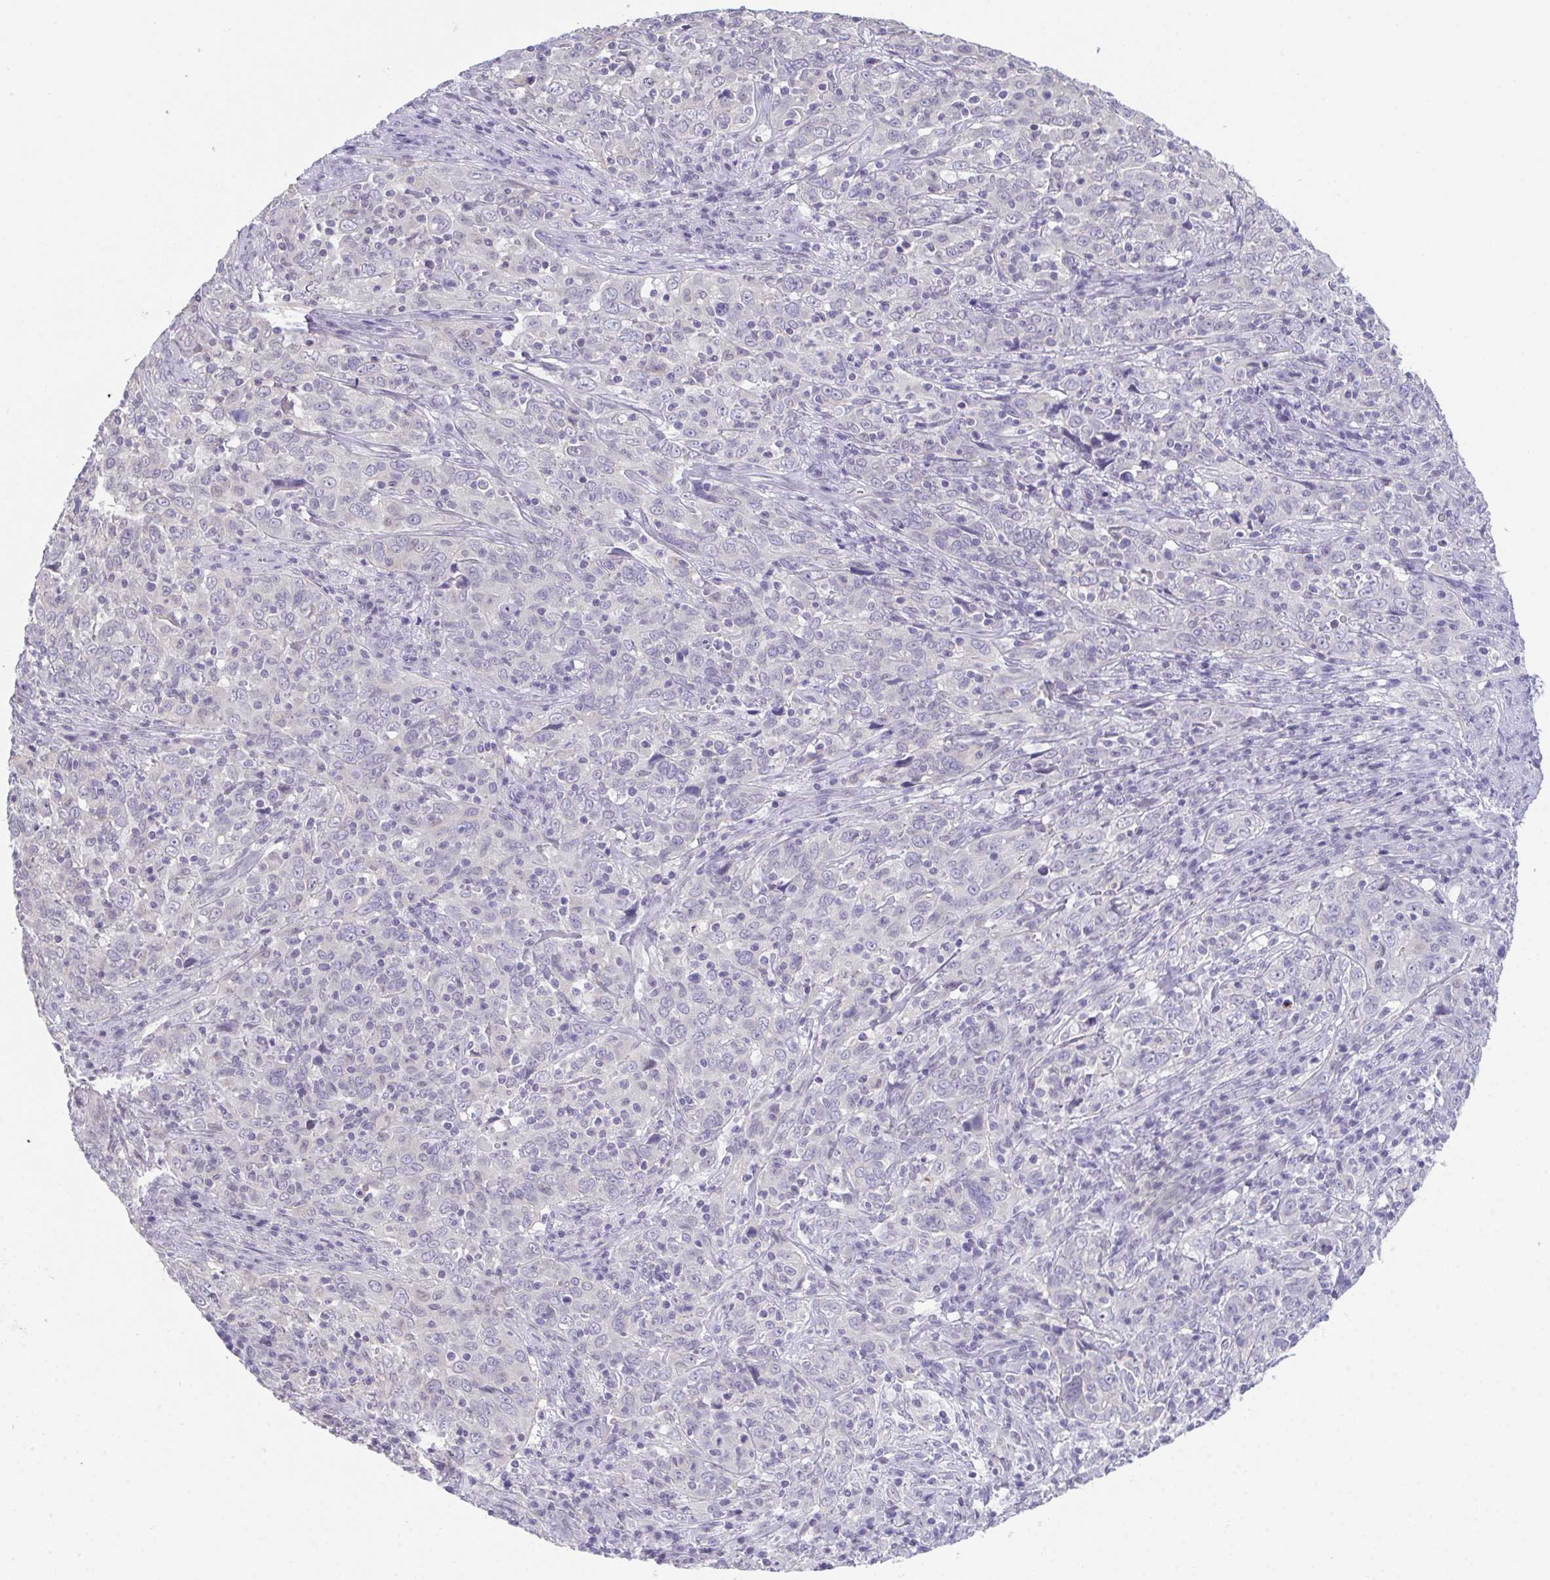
{"staining": {"intensity": "negative", "quantity": "none", "location": "none"}, "tissue": "cervical cancer", "cell_type": "Tumor cells", "image_type": "cancer", "snomed": [{"axis": "morphology", "description": "Squamous cell carcinoma, NOS"}, {"axis": "topography", "description": "Cervix"}], "caption": "Immunohistochemical staining of human cervical cancer (squamous cell carcinoma) demonstrates no significant expression in tumor cells. (DAB immunohistochemistry, high magnification).", "gene": "ATP6V0D2", "patient": {"sex": "female", "age": 46}}